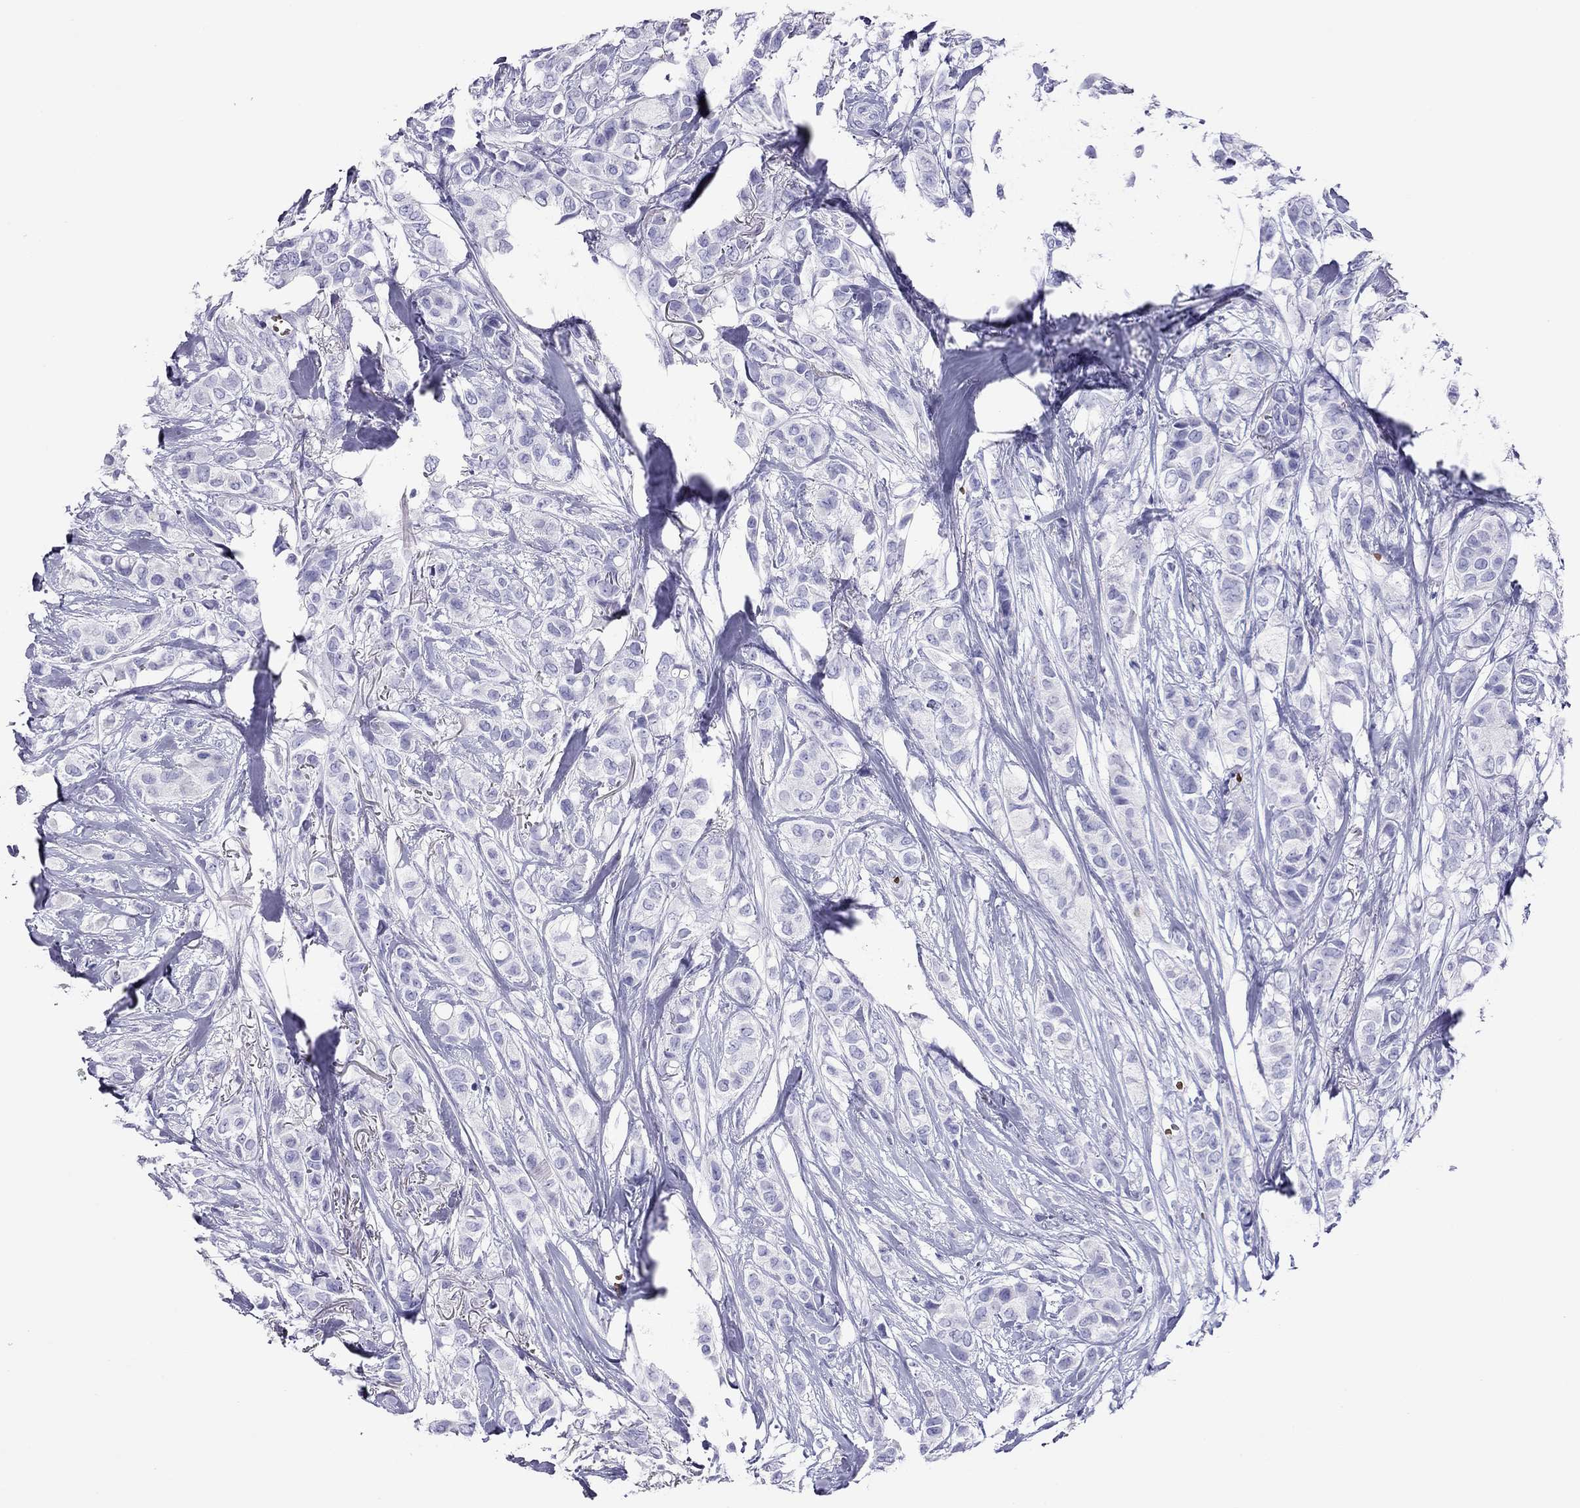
{"staining": {"intensity": "negative", "quantity": "none", "location": "none"}, "tissue": "breast cancer", "cell_type": "Tumor cells", "image_type": "cancer", "snomed": [{"axis": "morphology", "description": "Duct carcinoma"}, {"axis": "topography", "description": "Breast"}], "caption": "Breast cancer (infiltrating ductal carcinoma) stained for a protein using immunohistochemistry (IHC) reveals no positivity tumor cells.", "gene": "PTPRN", "patient": {"sex": "female", "age": 85}}